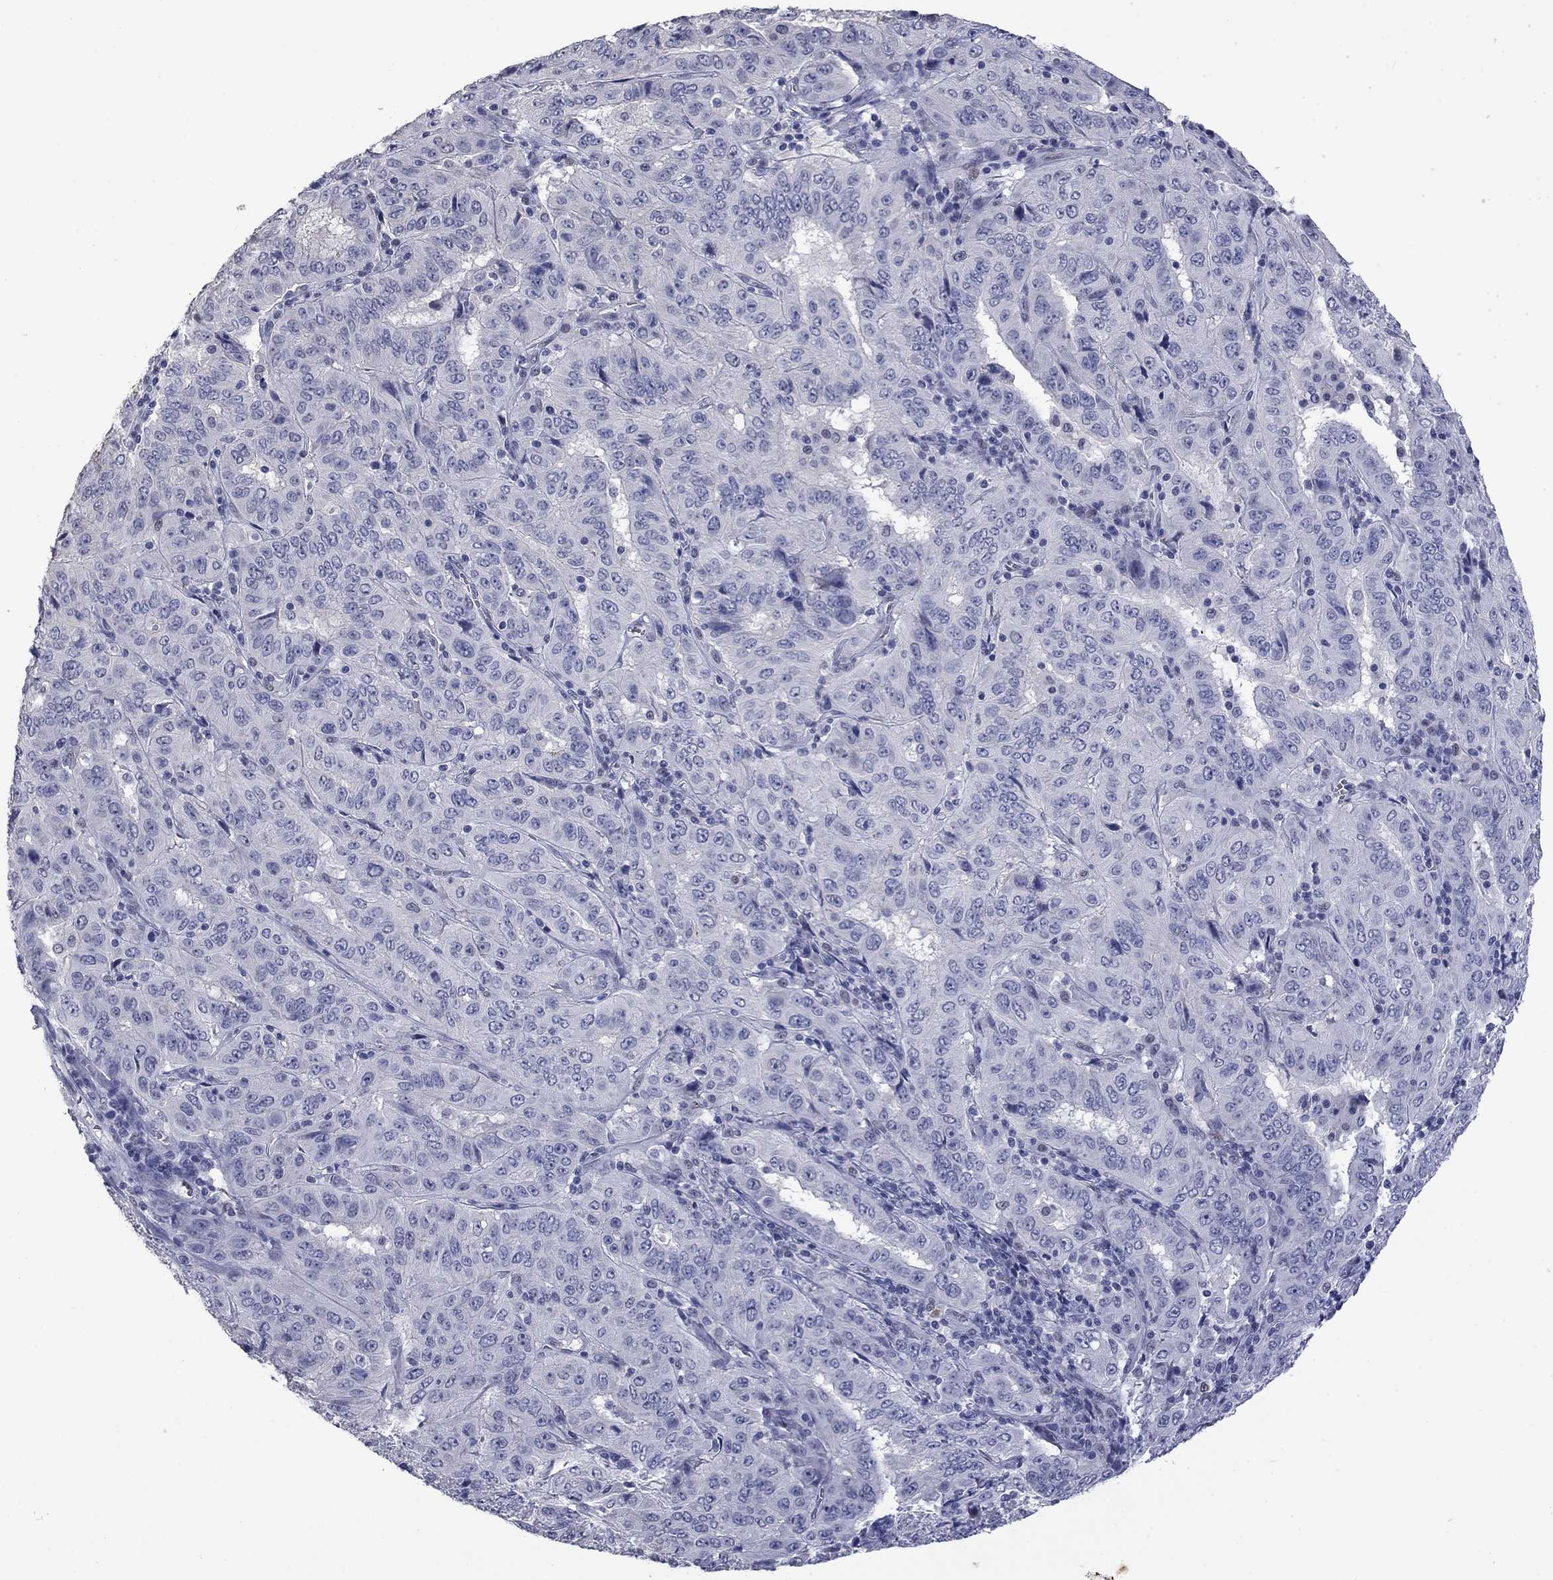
{"staining": {"intensity": "negative", "quantity": "none", "location": "none"}, "tissue": "pancreatic cancer", "cell_type": "Tumor cells", "image_type": "cancer", "snomed": [{"axis": "morphology", "description": "Adenocarcinoma, NOS"}, {"axis": "topography", "description": "Pancreas"}], "caption": "Tumor cells are negative for brown protein staining in pancreatic cancer. The staining is performed using DAB (3,3'-diaminobenzidine) brown chromogen with nuclei counter-stained in using hematoxylin.", "gene": "SLC51A", "patient": {"sex": "male", "age": 63}}